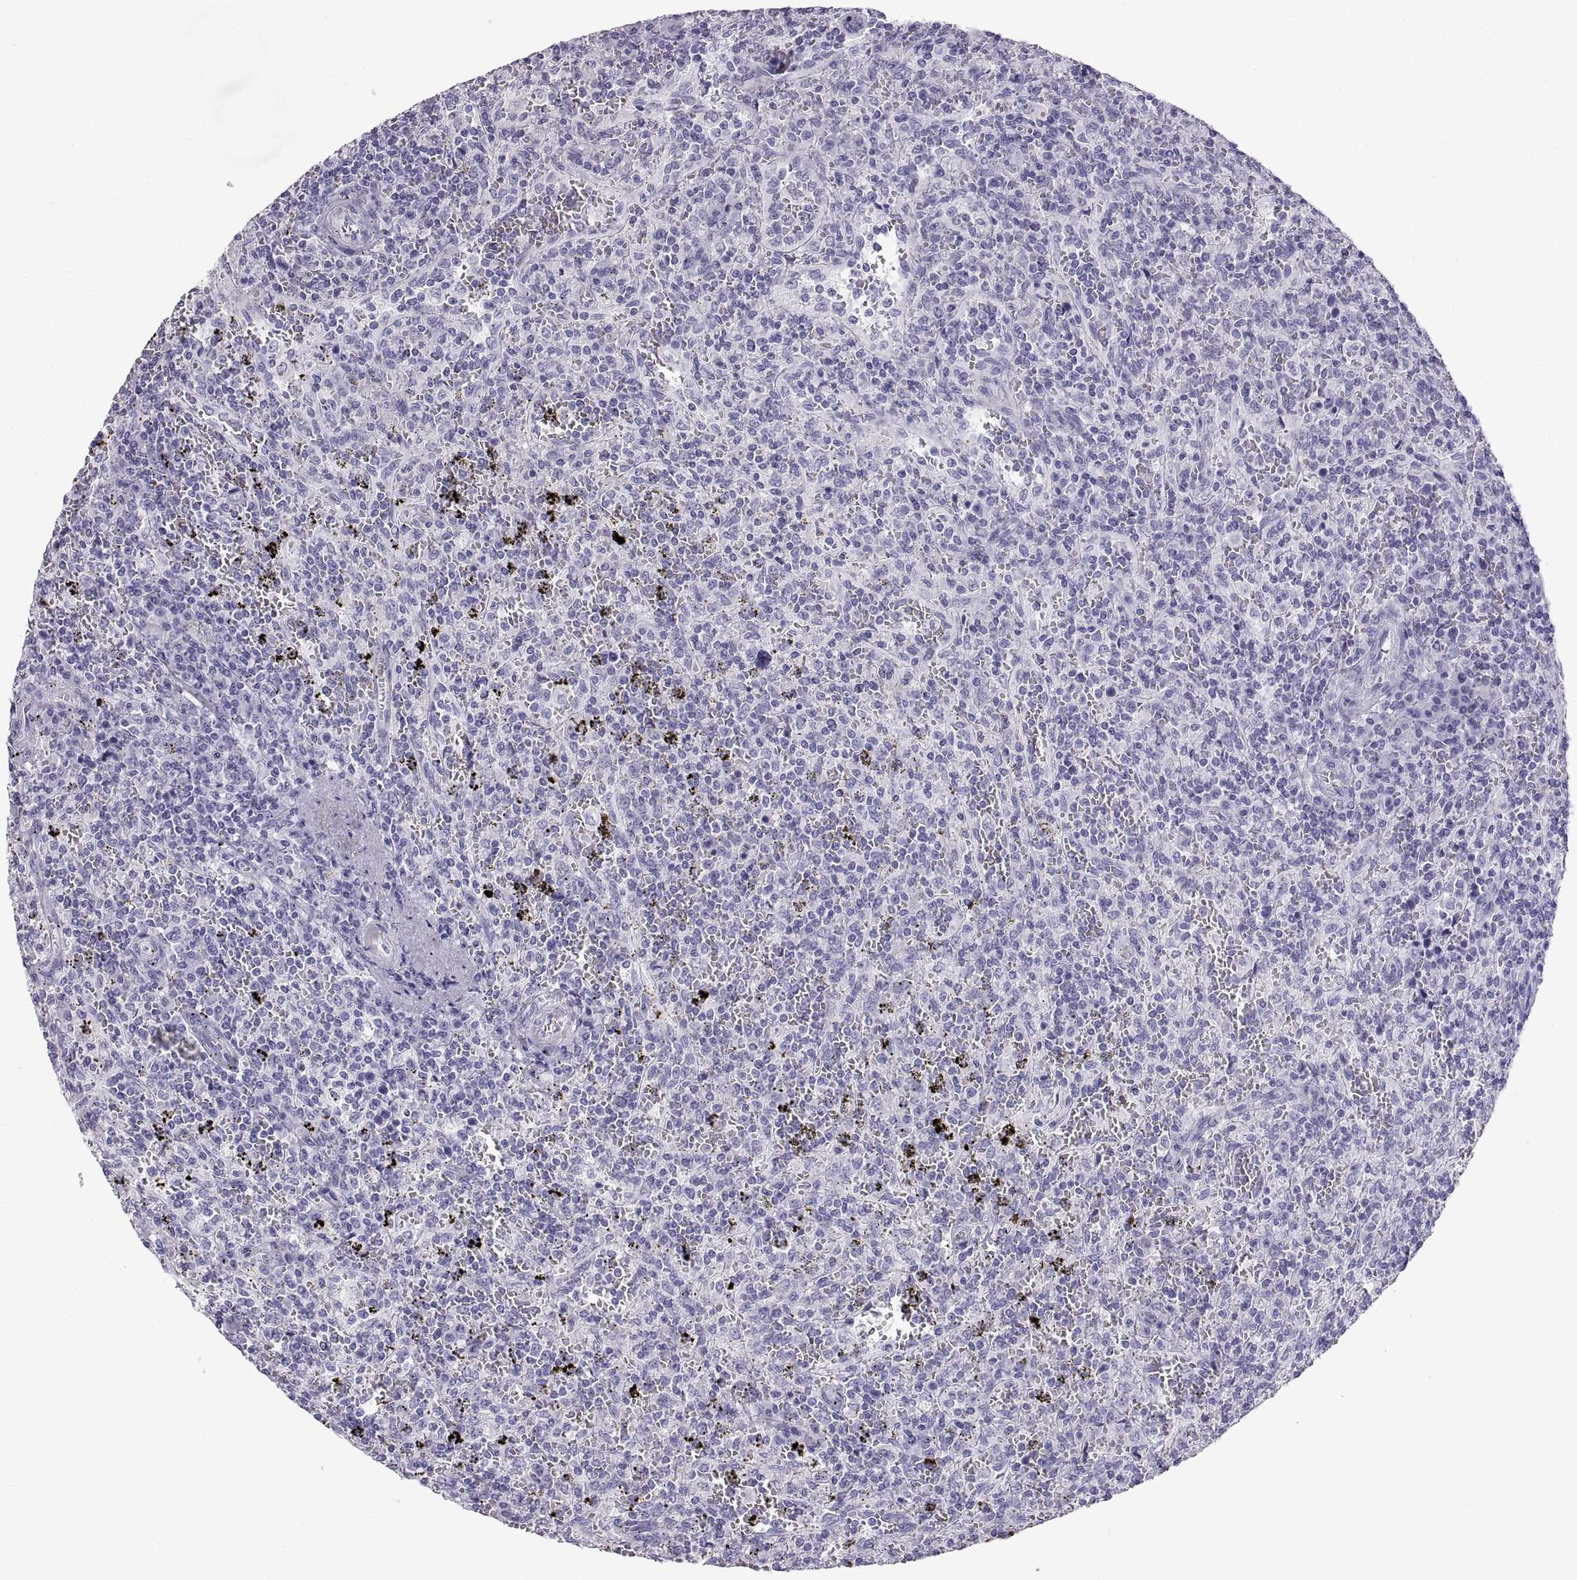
{"staining": {"intensity": "negative", "quantity": "none", "location": "none"}, "tissue": "lymphoma", "cell_type": "Tumor cells", "image_type": "cancer", "snomed": [{"axis": "morphology", "description": "Malignant lymphoma, non-Hodgkin's type, Low grade"}, {"axis": "topography", "description": "Spleen"}], "caption": "Immunohistochemistry (IHC) photomicrograph of neoplastic tissue: malignant lymphoma, non-Hodgkin's type (low-grade) stained with DAB (3,3'-diaminobenzidine) displays no significant protein expression in tumor cells.", "gene": "RLBP1", "patient": {"sex": "male", "age": 62}}